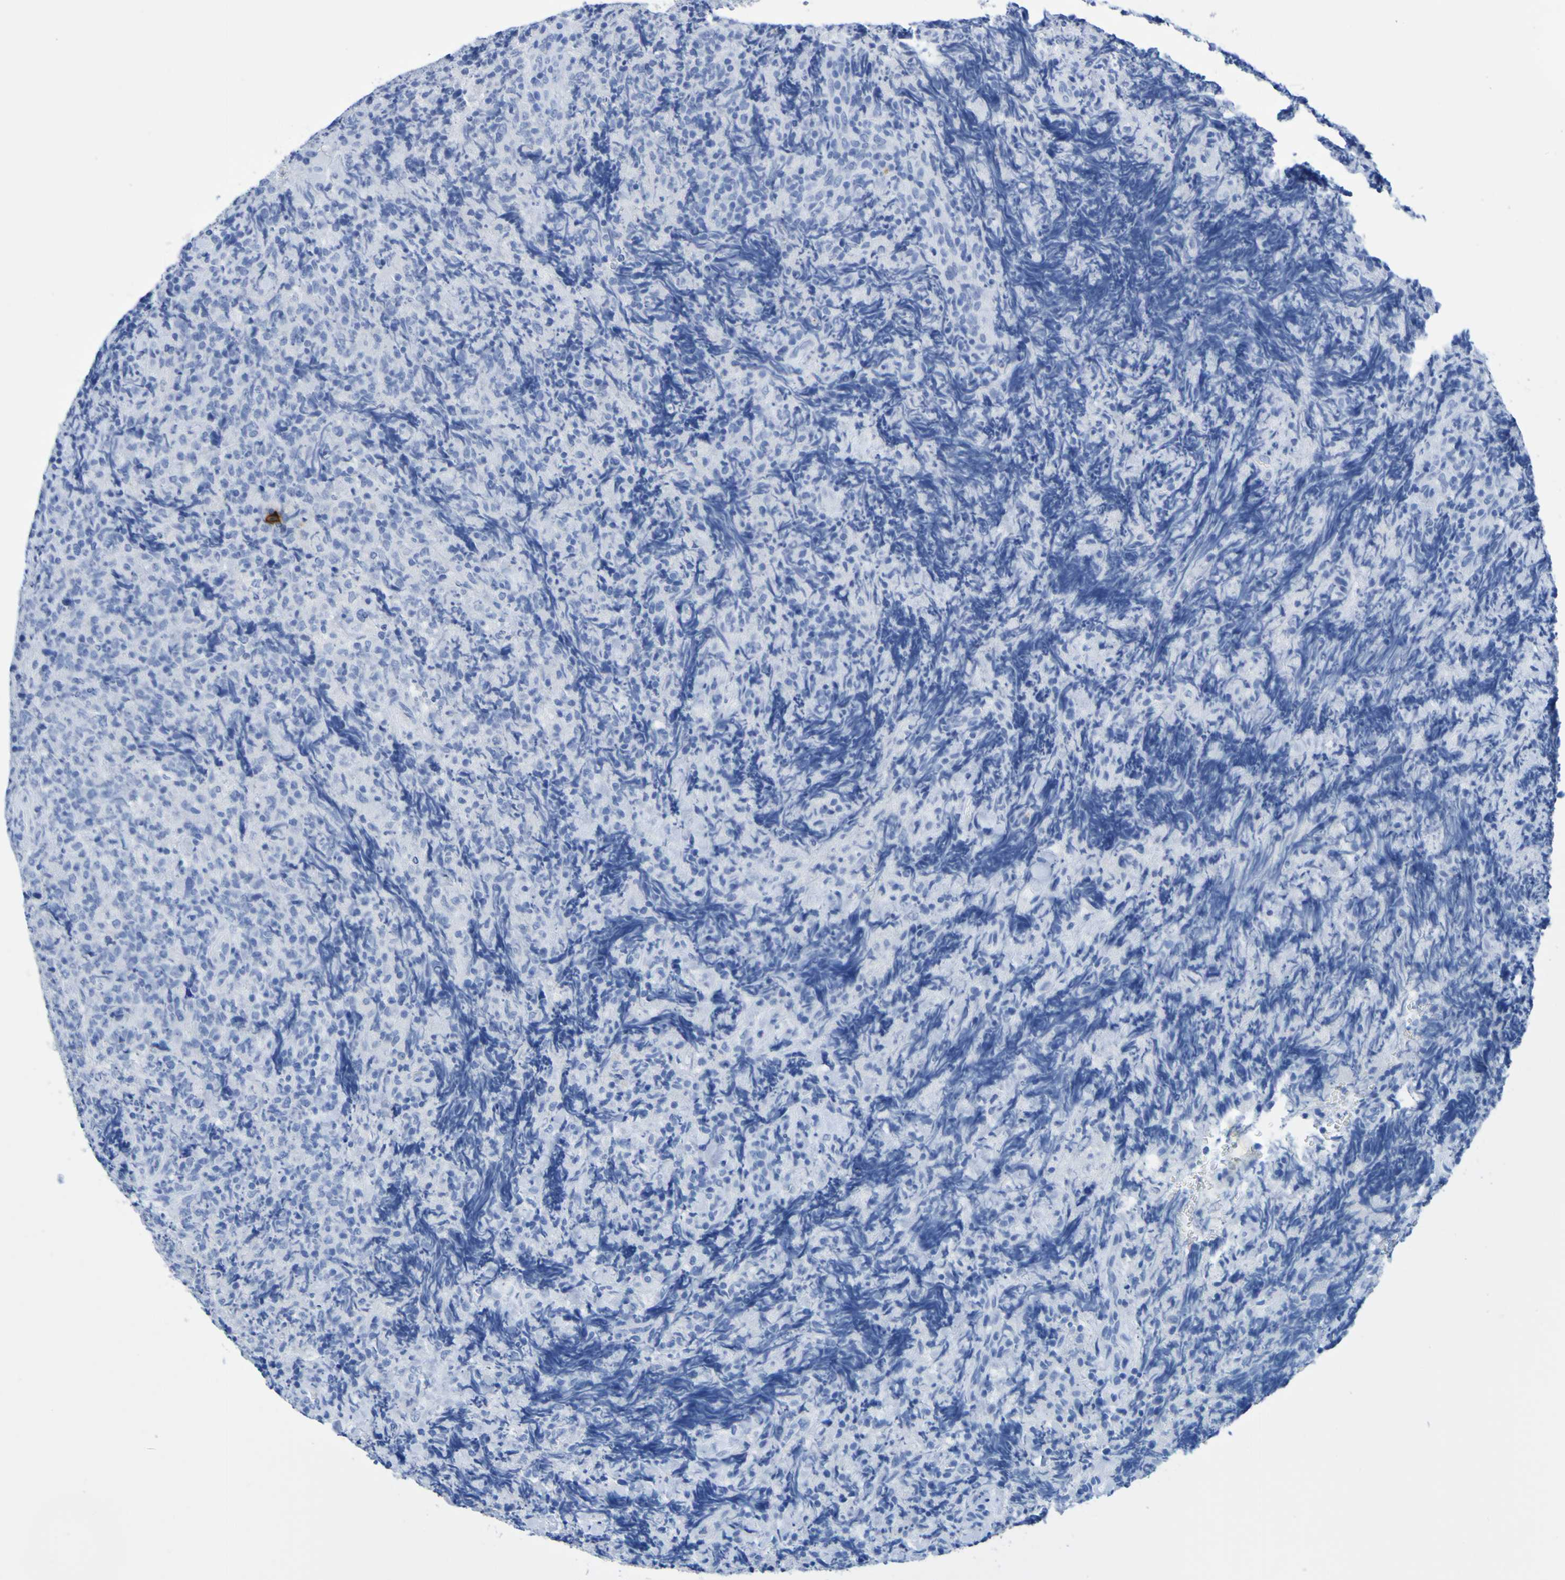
{"staining": {"intensity": "negative", "quantity": "none", "location": "none"}, "tissue": "lymphoma", "cell_type": "Tumor cells", "image_type": "cancer", "snomed": [{"axis": "morphology", "description": "Malignant lymphoma, non-Hodgkin's type, High grade"}, {"axis": "topography", "description": "Tonsil"}], "caption": "Histopathology image shows no significant protein staining in tumor cells of high-grade malignant lymphoma, non-Hodgkin's type.", "gene": "DPEP1", "patient": {"sex": "female", "age": 36}}